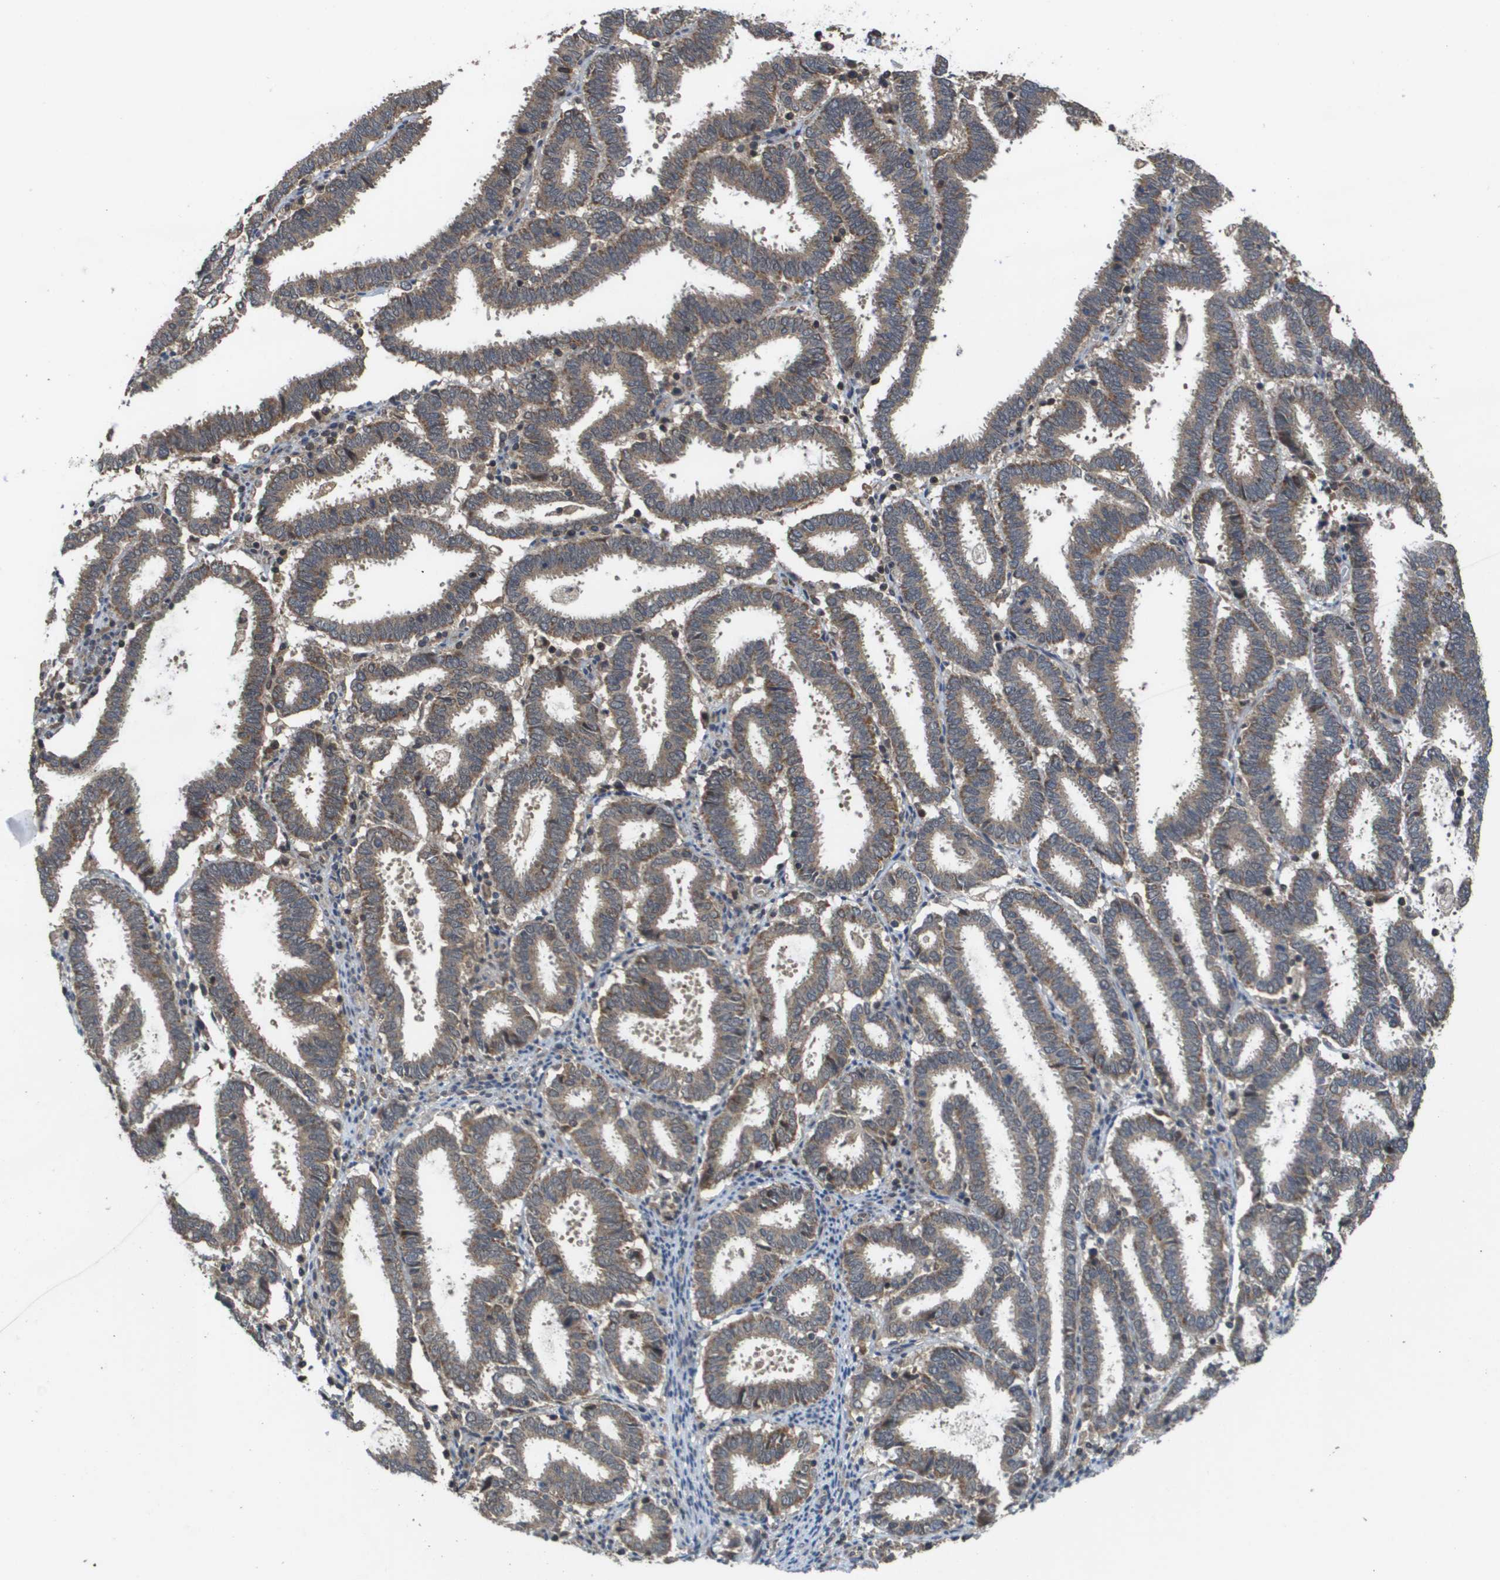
{"staining": {"intensity": "moderate", "quantity": ">75%", "location": "cytoplasmic/membranous"}, "tissue": "endometrial cancer", "cell_type": "Tumor cells", "image_type": "cancer", "snomed": [{"axis": "morphology", "description": "Adenocarcinoma, NOS"}, {"axis": "topography", "description": "Uterus"}], "caption": "Brown immunohistochemical staining in endometrial adenocarcinoma exhibits moderate cytoplasmic/membranous positivity in about >75% of tumor cells.", "gene": "RBM38", "patient": {"sex": "female", "age": 83}}